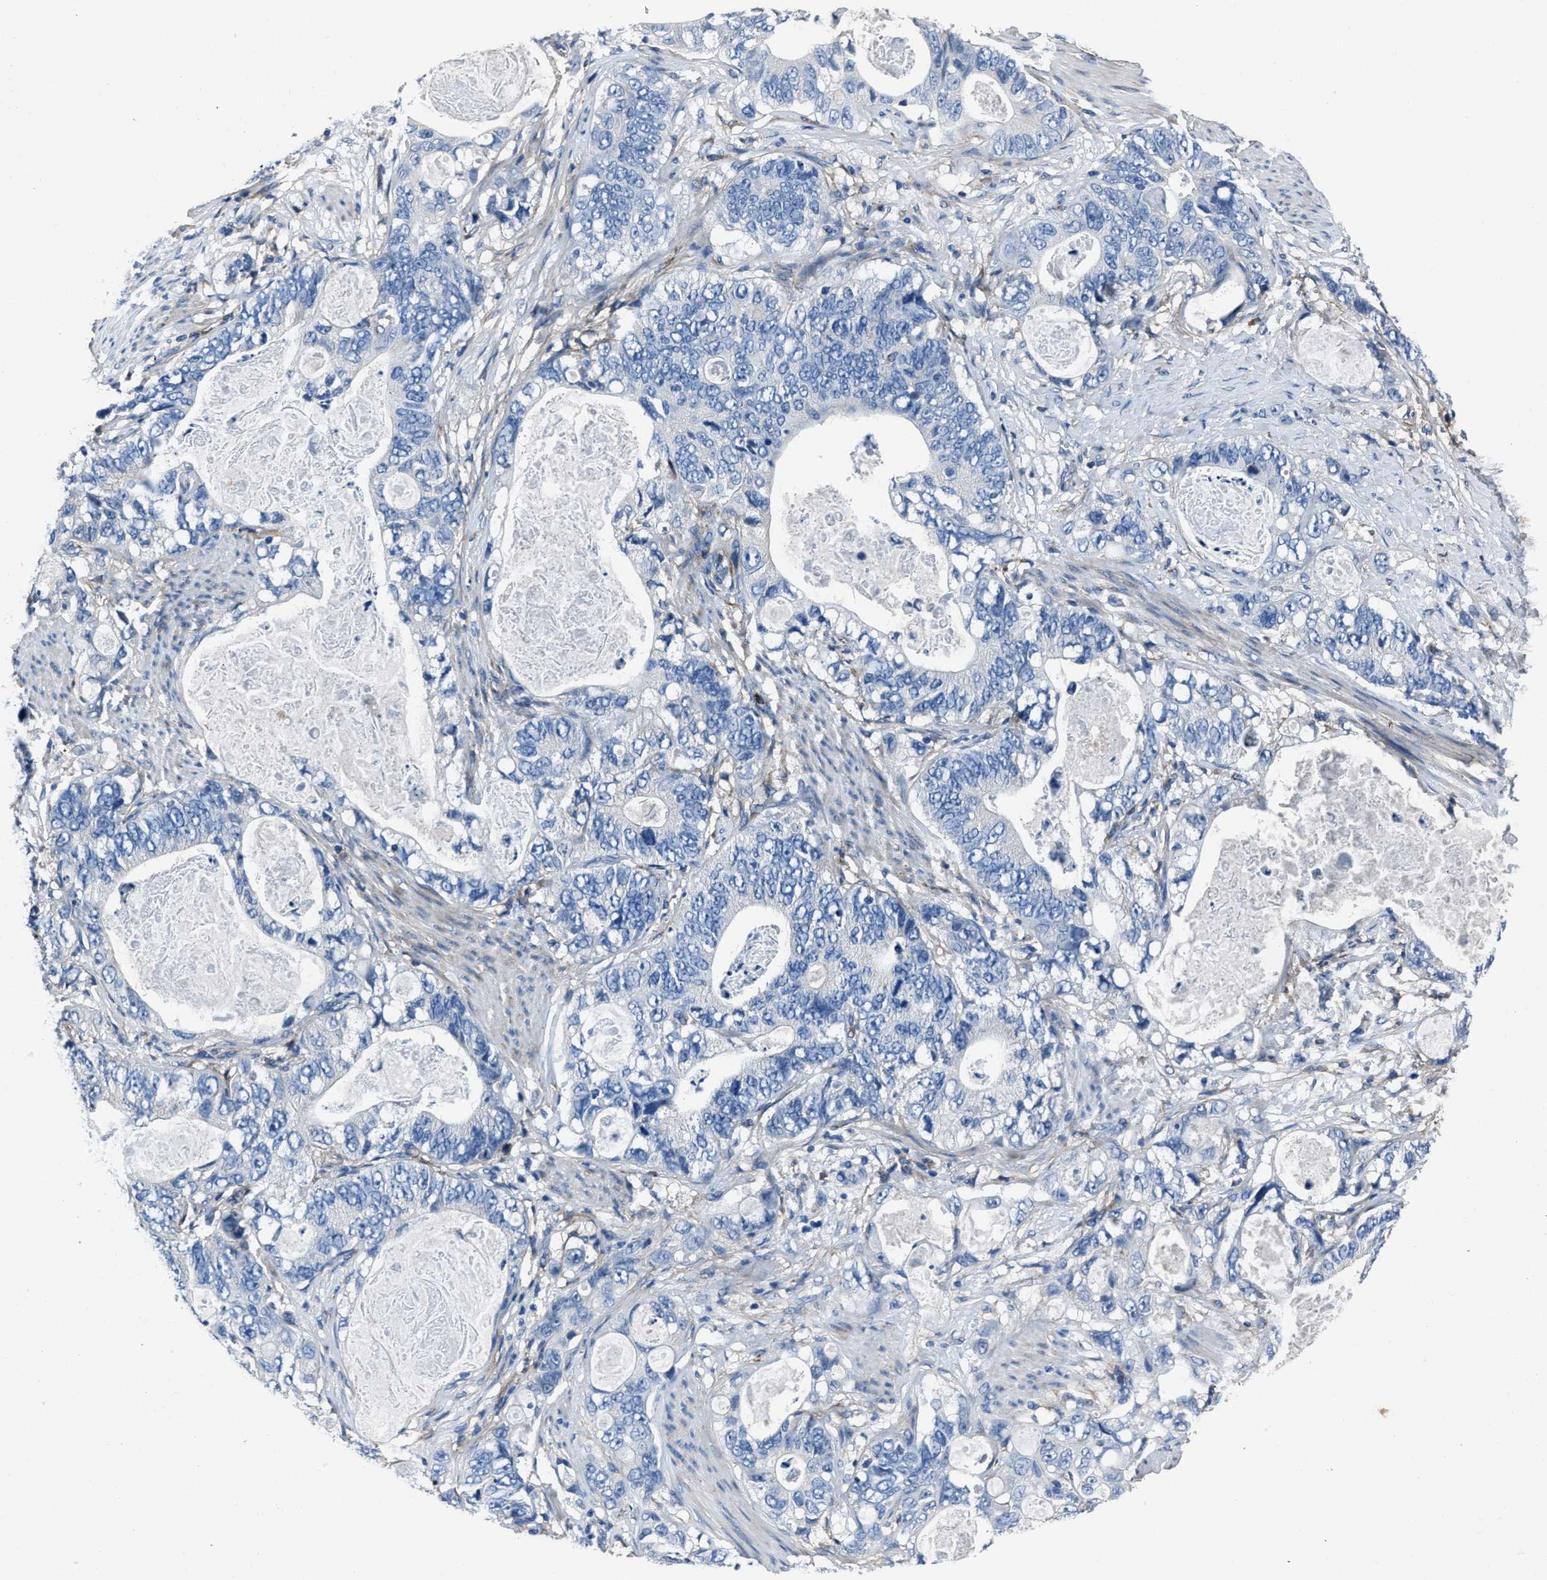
{"staining": {"intensity": "negative", "quantity": "none", "location": "none"}, "tissue": "stomach cancer", "cell_type": "Tumor cells", "image_type": "cancer", "snomed": [{"axis": "morphology", "description": "Normal tissue, NOS"}, {"axis": "morphology", "description": "Adenocarcinoma, NOS"}, {"axis": "topography", "description": "Stomach"}], "caption": "A micrograph of adenocarcinoma (stomach) stained for a protein shows no brown staining in tumor cells. (DAB immunohistochemistry (IHC) visualized using brightfield microscopy, high magnification).", "gene": "FGL2", "patient": {"sex": "female", "age": 89}}